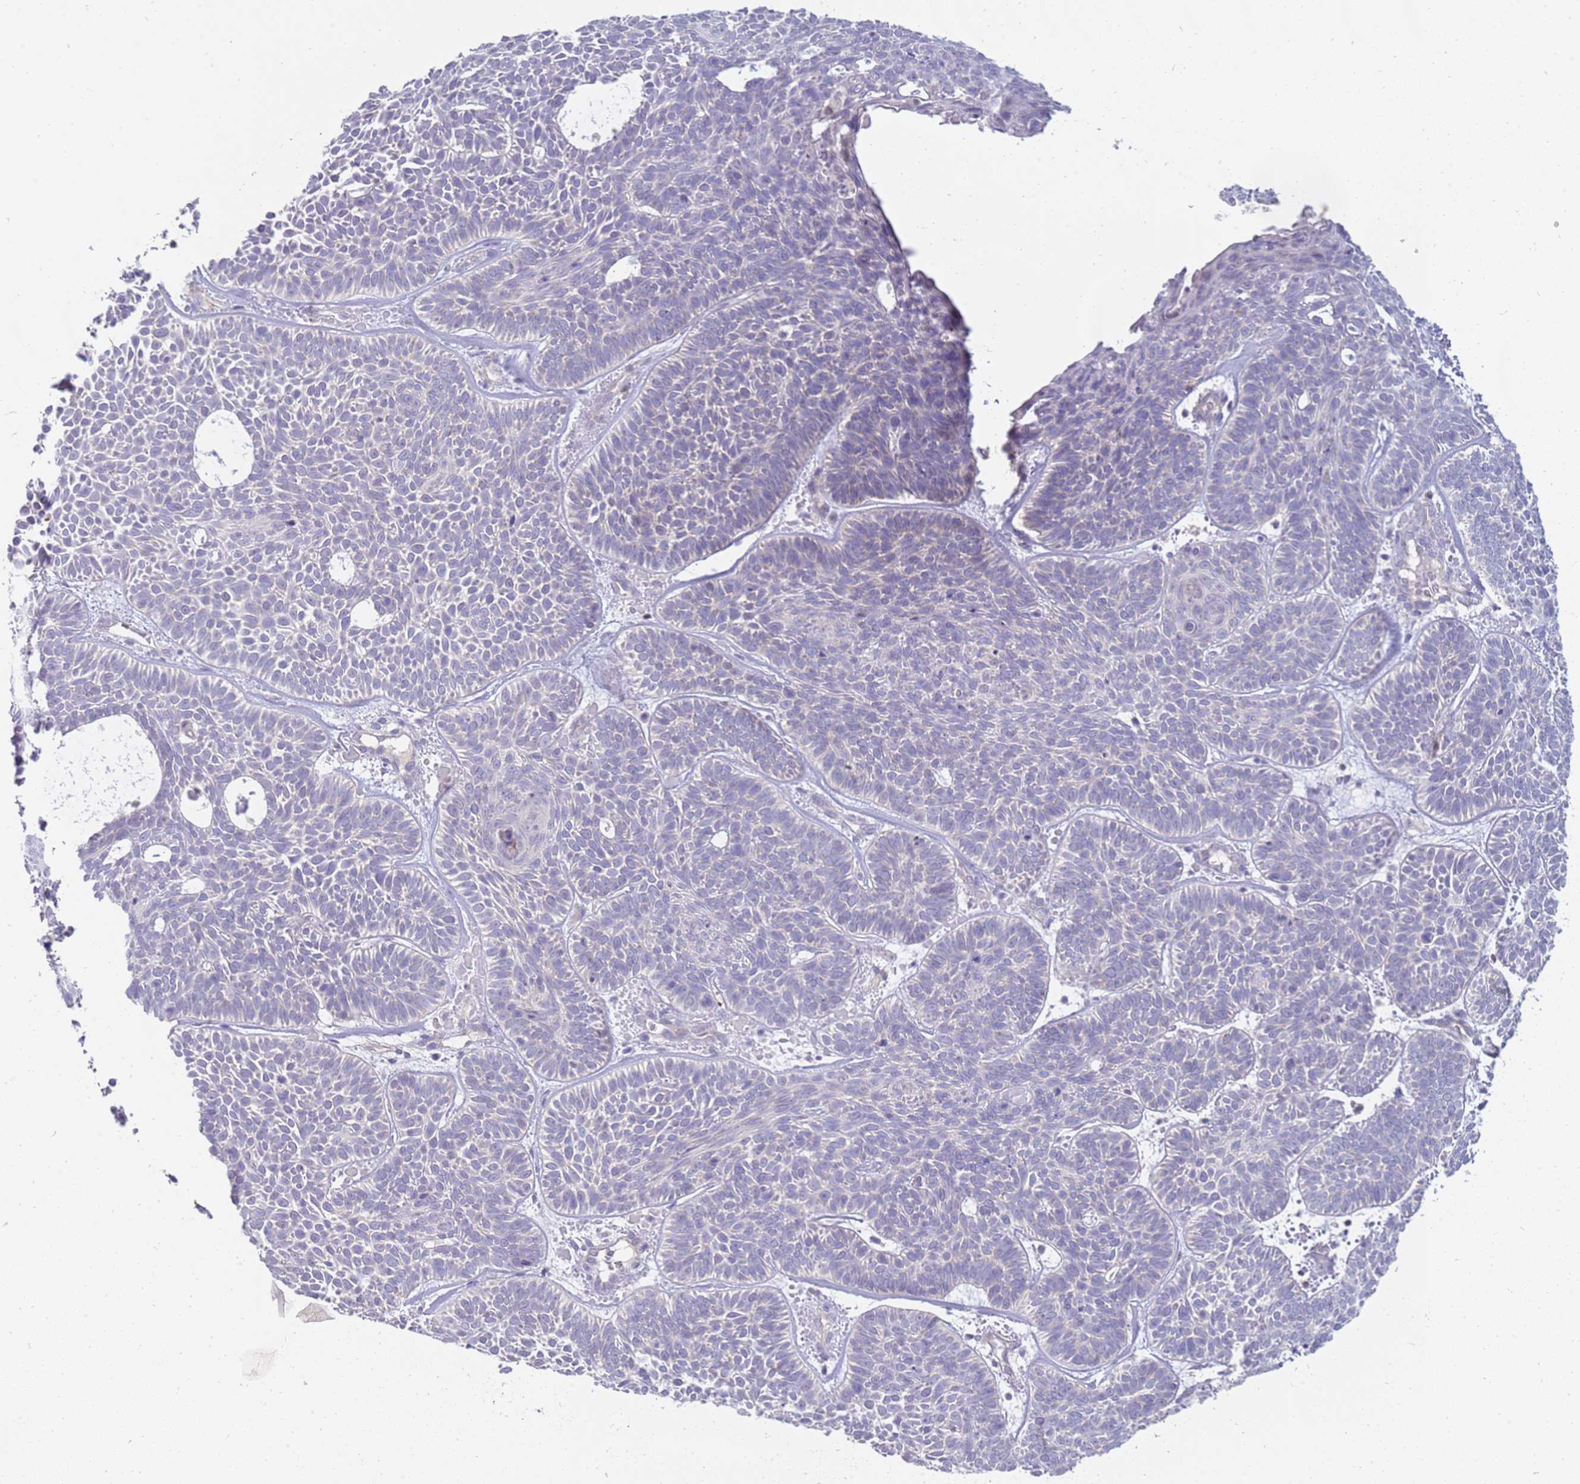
{"staining": {"intensity": "negative", "quantity": "none", "location": "none"}, "tissue": "skin cancer", "cell_type": "Tumor cells", "image_type": "cancer", "snomed": [{"axis": "morphology", "description": "Basal cell carcinoma"}, {"axis": "topography", "description": "Skin"}], "caption": "Immunohistochemistry of human skin cancer (basal cell carcinoma) demonstrates no staining in tumor cells. The staining was performed using DAB to visualize the protein expression in brown, while the nuclei were stained in blue with hematoxylin (Magnification: 20x).", "gene": "STK25", "patient": {"sex": "male", "age": 85}}